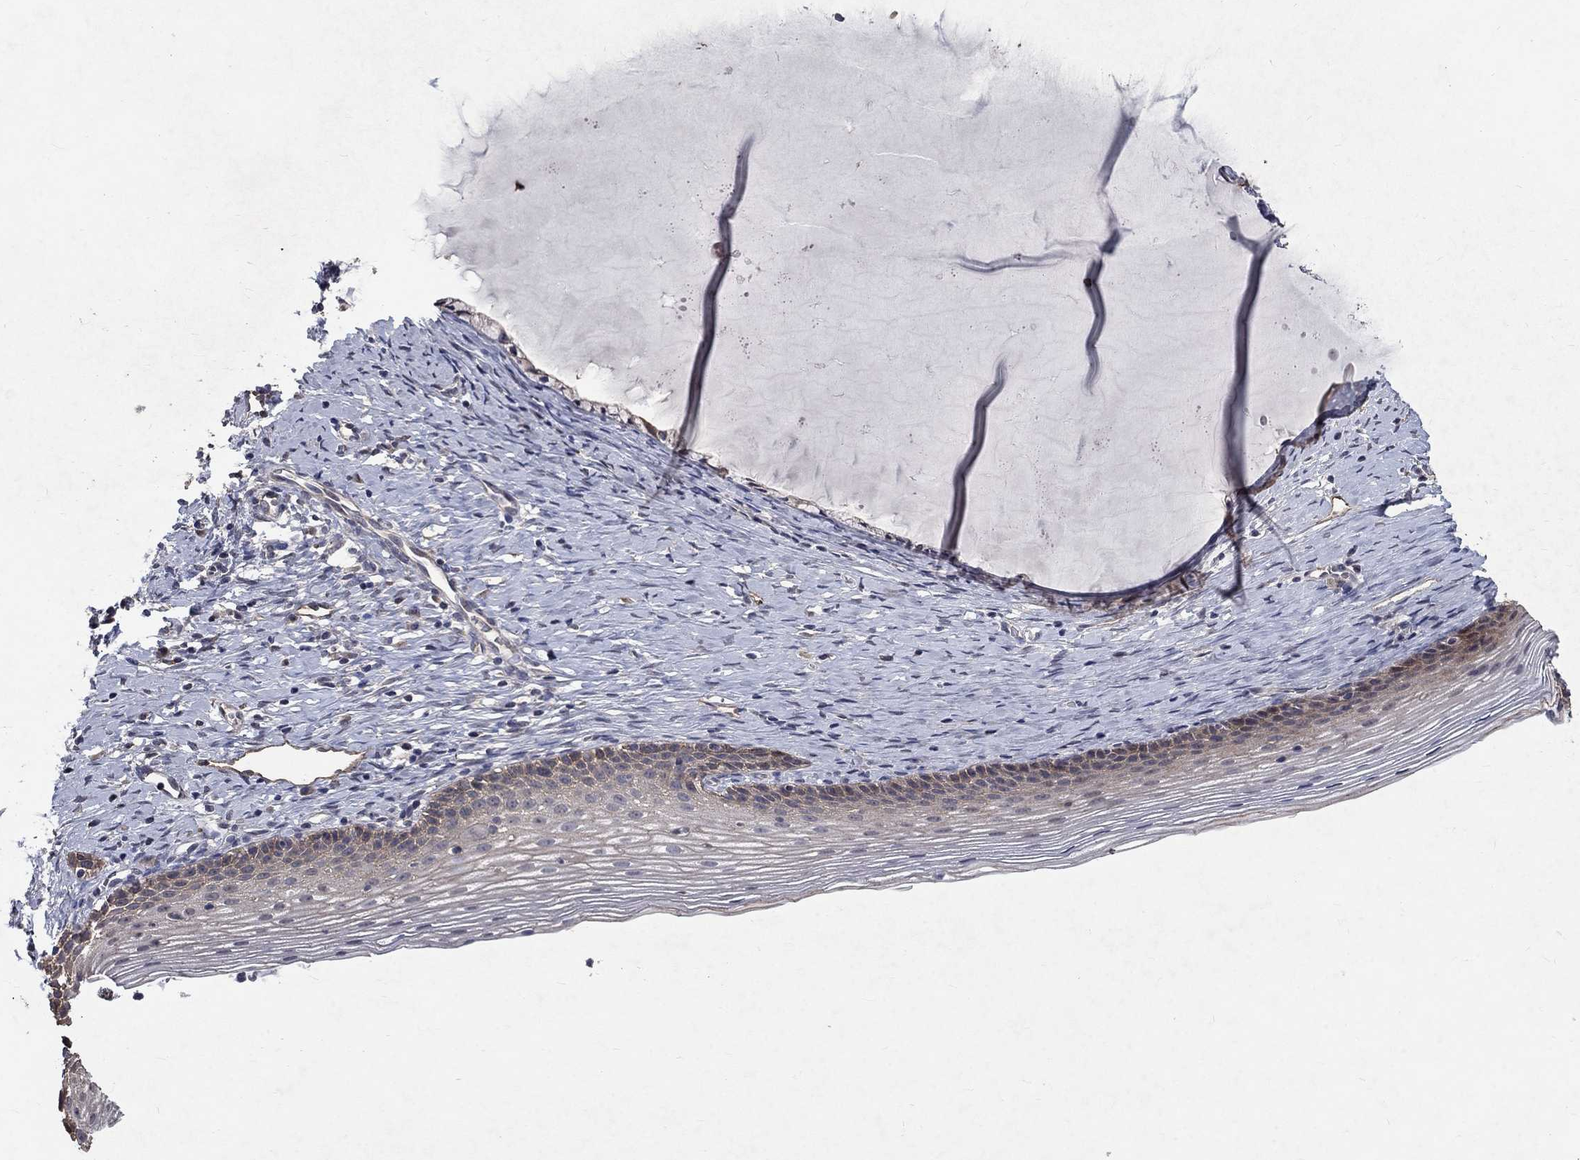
{"staining": {"intensity": "negative", "quantity": "none", "location": "none"}, "tissue": "cervix", "cell_type": "Glandular cells", "image_type": "normal", "snomed": [{"axis": "morphology", "description": "Normal tissue, NOS"}, {"axis": "topography", "description": "Cervix"}], "caption": "Glandular cells show no significant protein expression in normal cervix.", "gene": "CHST5", "patient": {"sex": "female", "age": 39}}